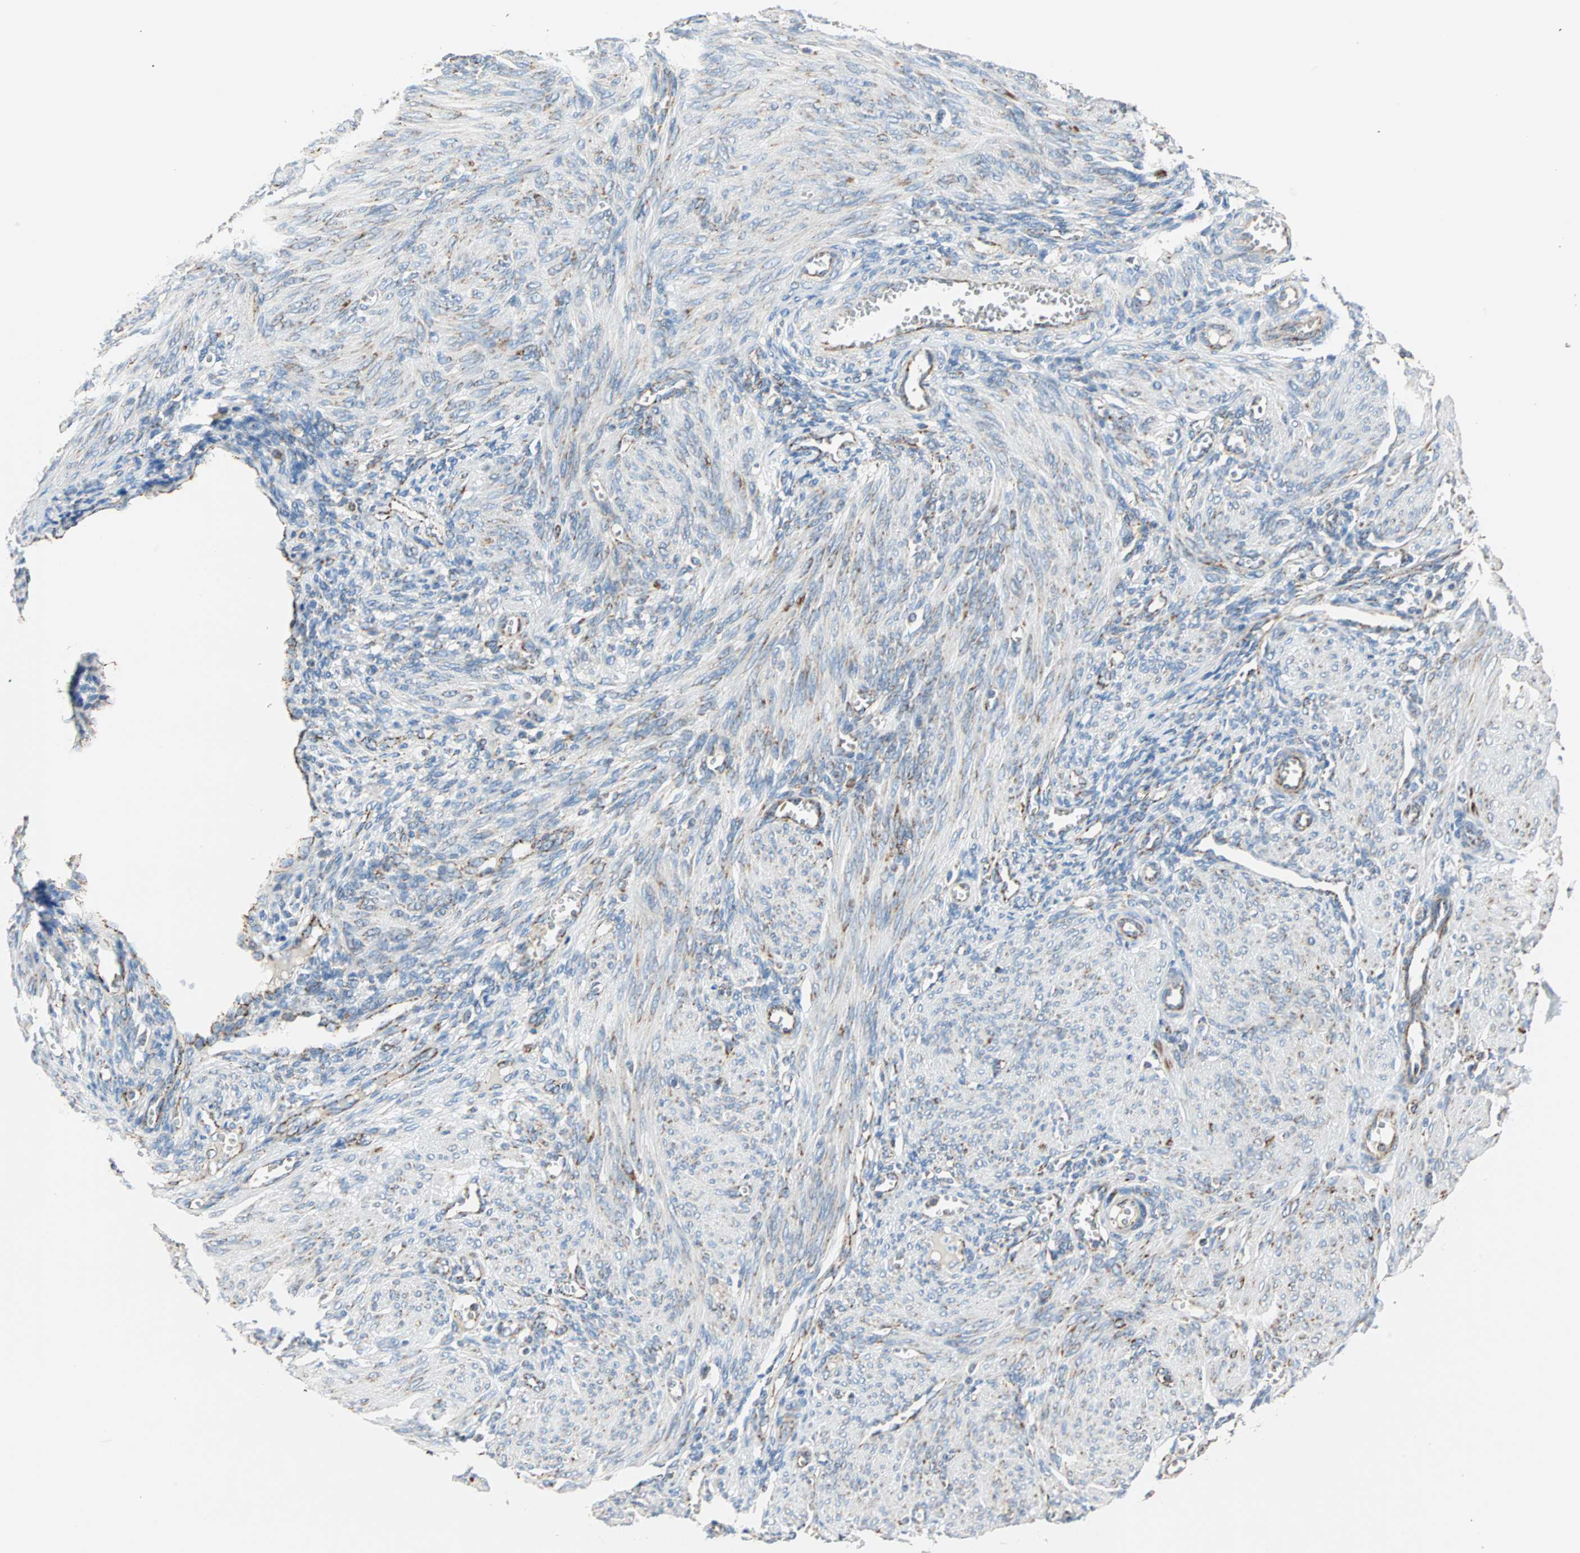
{"staining": {"intensity": "weak", "quantity": "<25%", "location": "cytoplasmic/membranous"}, "tissue": "endometrium", "cell_type": "Cells in endometrial stroma", "image_type": "normal", "snomed": [{"axis": "morphology", "description": "Normal tissue, NOS"}, {"axis": "topography", "description": "Endometrium"}], "caption": "Immunohistochemistry (IHC) of normal endometrium reveals no expression in cells in endometrial stroma.", "gene": "TST", "patient": {"sex": "female", "age": 72}}